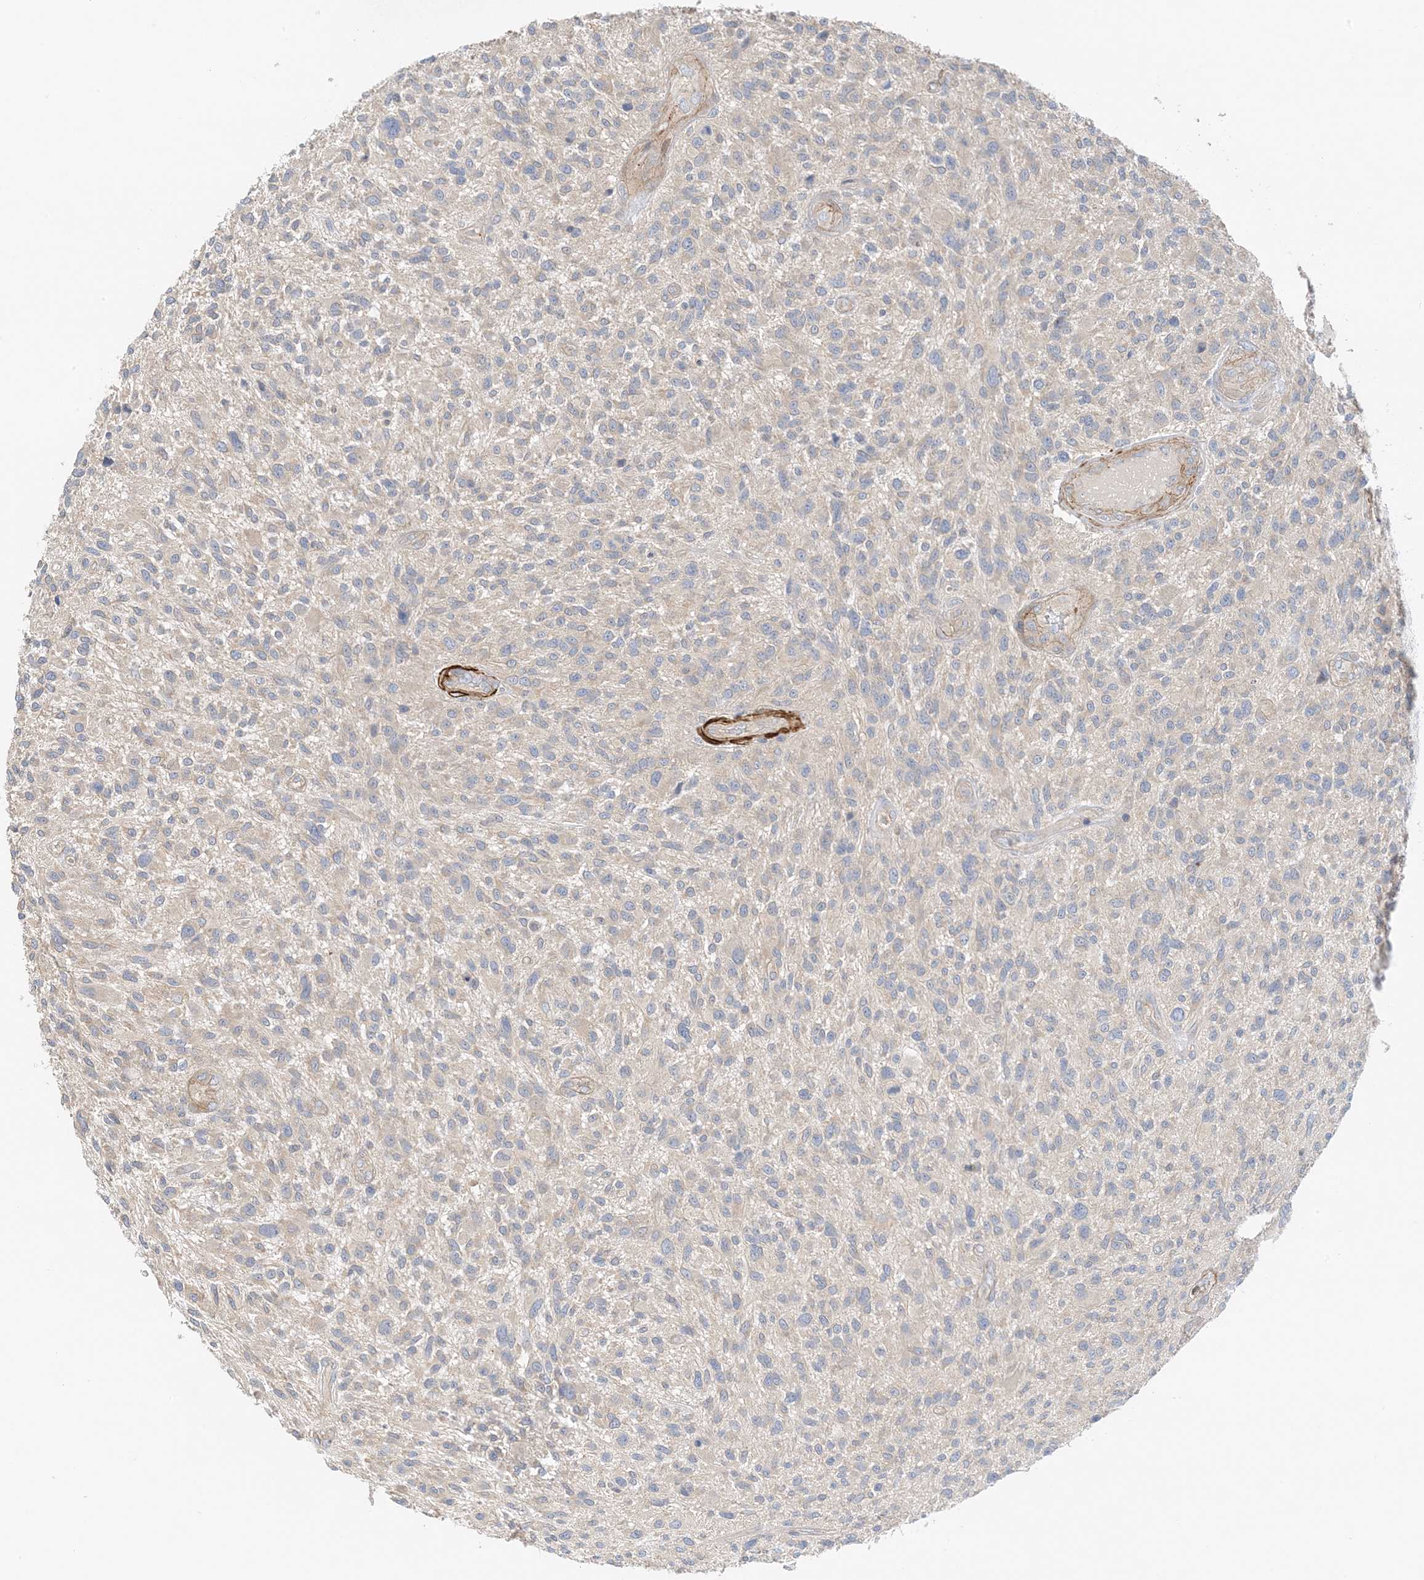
{"staining": {"intensity": "negative", "quantity": "none", "location": "none"}, "tissue": "glioma", "cell_type": "Tumor cells", "image_type": "cancer", "snomed": [{"axis": "morphology", "description": "Glioma, malignant, High grade"}, {"axis": "topography", "description": "Brain"}], "caption": "DAB (3,3'-diaminobenzidine) immunohistochemical staining of human glioma exhibits no significant expression in tumor cells. (DAB immunohistochemistry (IHC) visualized using brightfield microscopy, high magnification).", "gene": "KIFBP", "patient": {"sex": "male", "age": 47}}